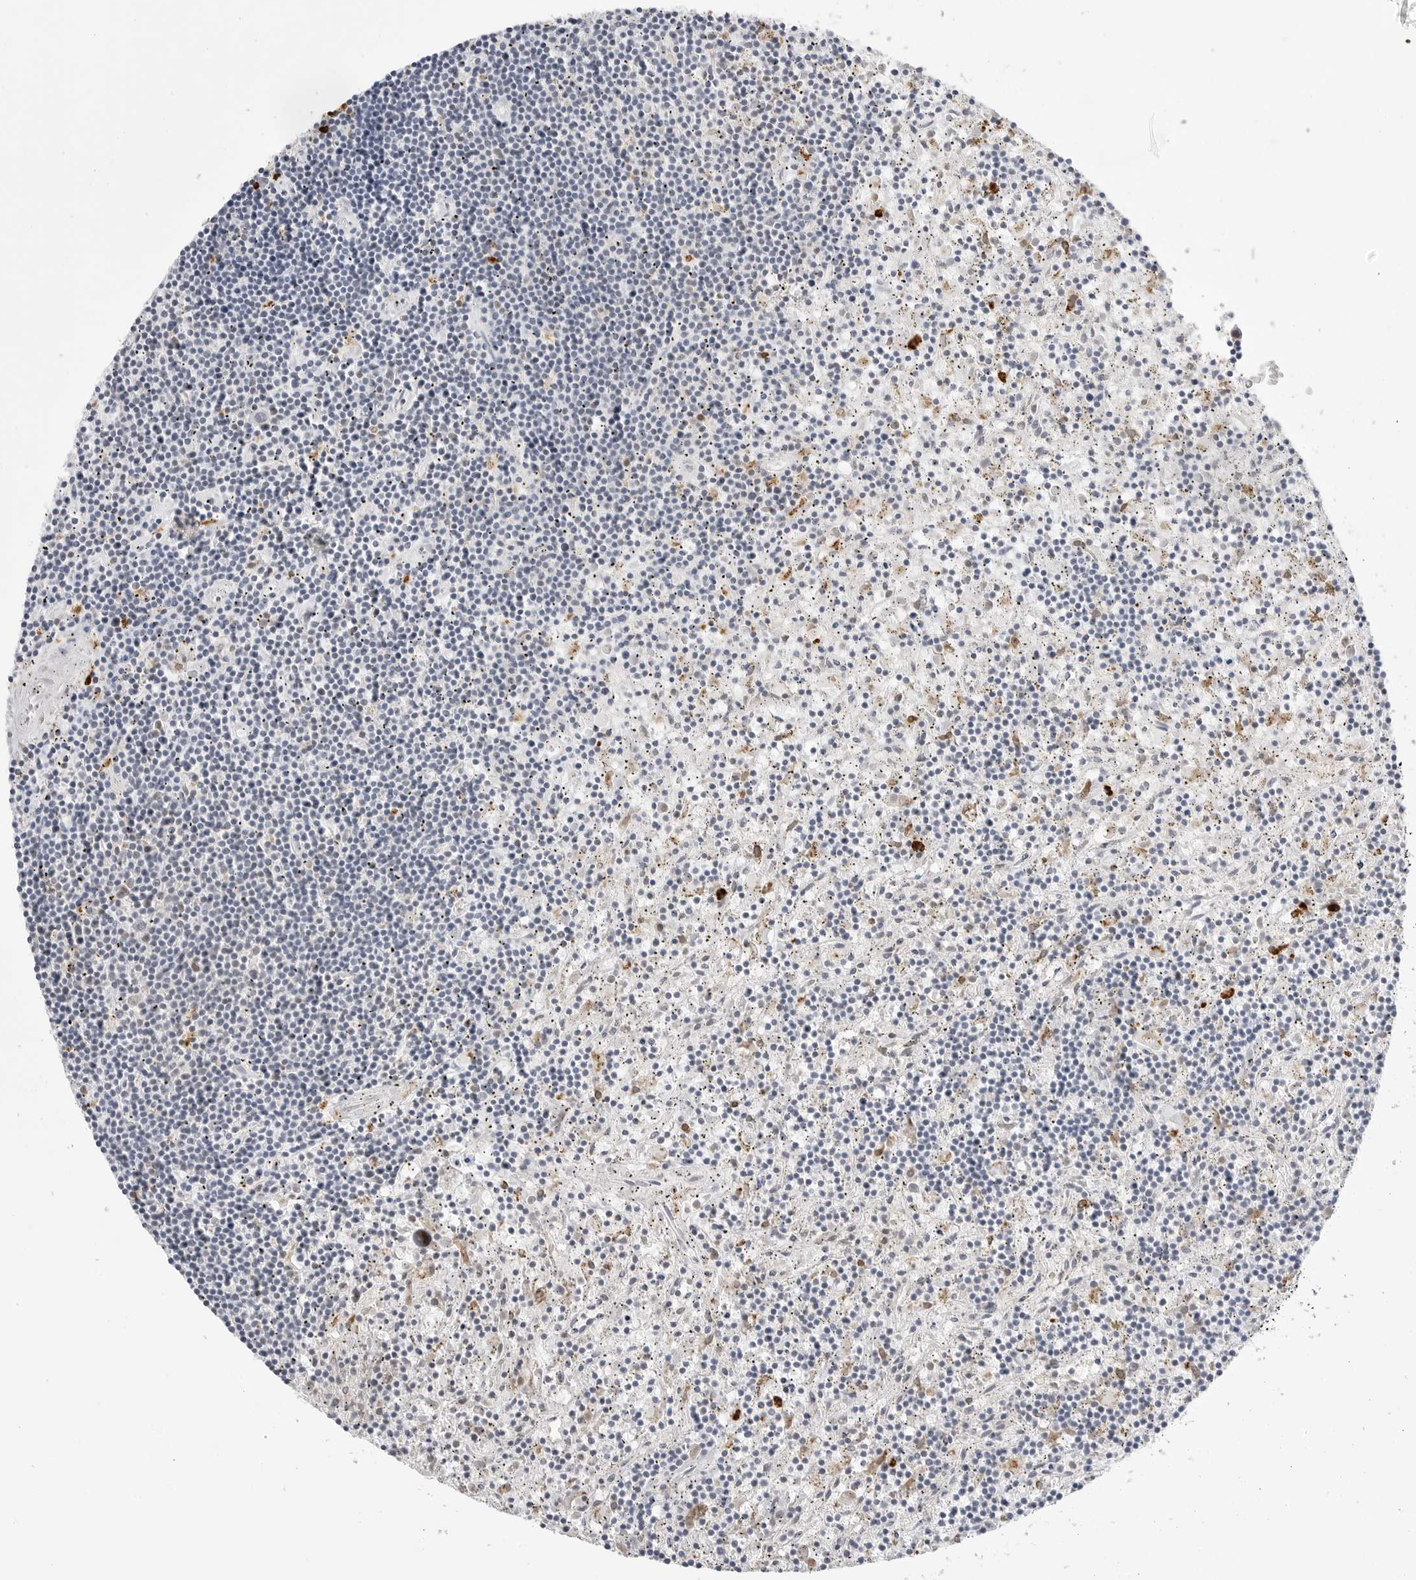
{"staining": {"intensity": "negative", "quantity": "none", "location": "none"}, "tissue": "lymphoma", "cell_type": "Tumor cells", "image_type": "cancer", "snomed": [{"axis": "morphology", "description": "Malignant lymphoma, non-Hodgkin's type, Low grade"}, {"axis": "topography", "description": "Spleen"}], "caption": "Protein analysis of lymphoma displays no significant staining in tumor cells.", "gene": "RPN1", "patient": {"sex": "male", "age": 76}}